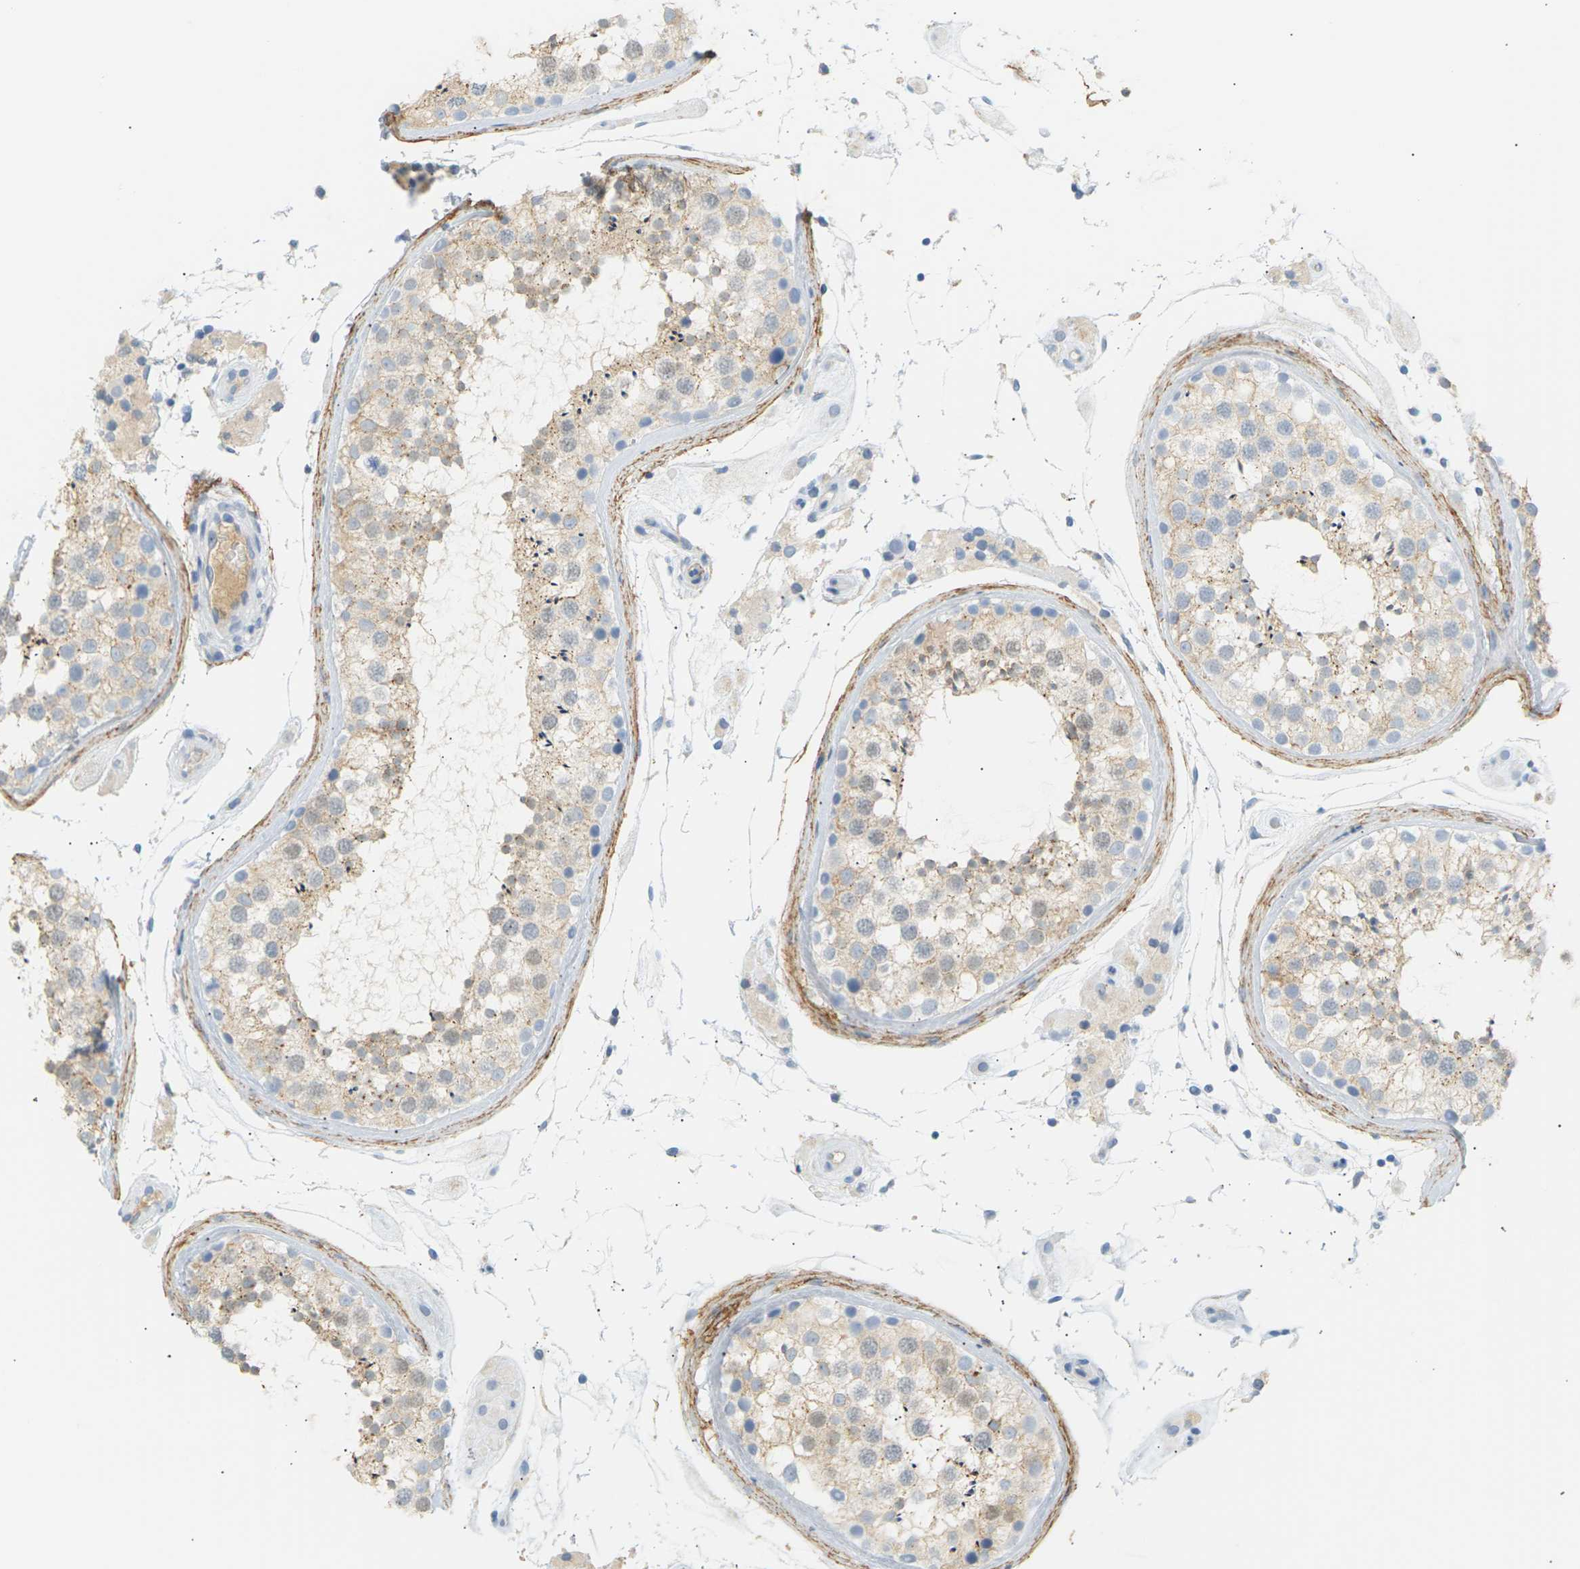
{"staining": {"intensity": "weak", "quantity": "25%-75%", "location": "cytoplasmic/membranous"}, "tissue": "testis", "cell_type": "Cells in seminiferous ducts", "image_type": "normal", "snomed": [{"axis": "morphology", "description": "Normal tissue, NOS"}, {"axis": "topography", "description": "Testis"}], "caption": "A high-resolution photomicrograph shows immunohistochemistry staining of unremarkable testis, which reveals weak cytoplasmic/membranous positivity in about 25%-75% of cells in seminiferous ducts. (brown staining indicates protein expression, while blue staining denotes nuclei).", "gene": "CLU", "patient": {"sex": "male", "age": 46}}